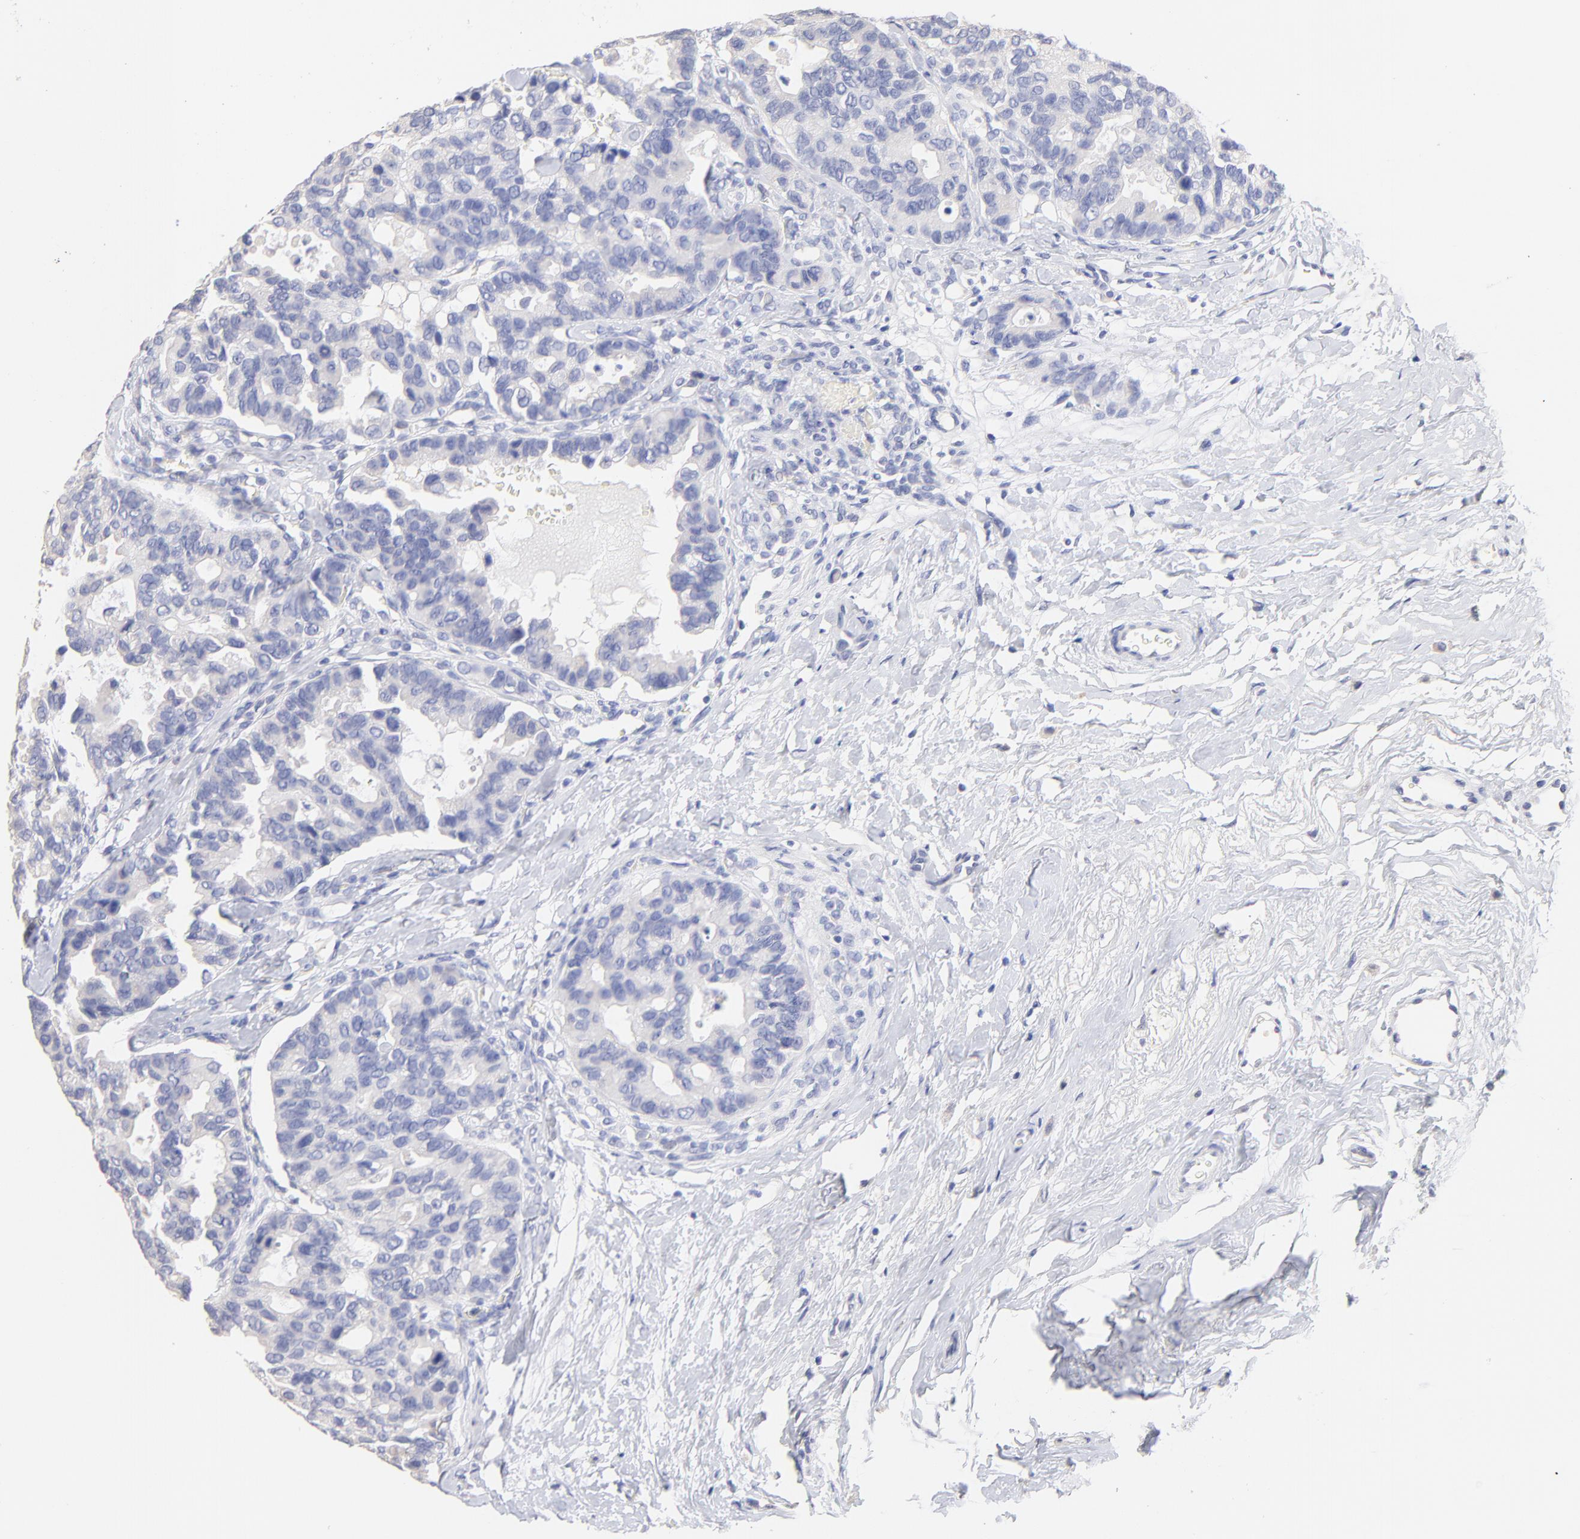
{"staining": {"intensity": "negative", "quantity": "none", "location": "none"}, "tissue": "breast cancer", "cell_type": "Tumor cells", "image_type": "cancer", "snomed": [{"axis": "morphology", "description": "Duct carcinoma"}, {"axis": "topography", "description": "Breast"}], "caption": "The image exhibits no significant staining in tumor cells of breast infiltrating ductal carcinoma.", "gene": "CFAP57", "patient": {"sex": "female", "age": 69}}